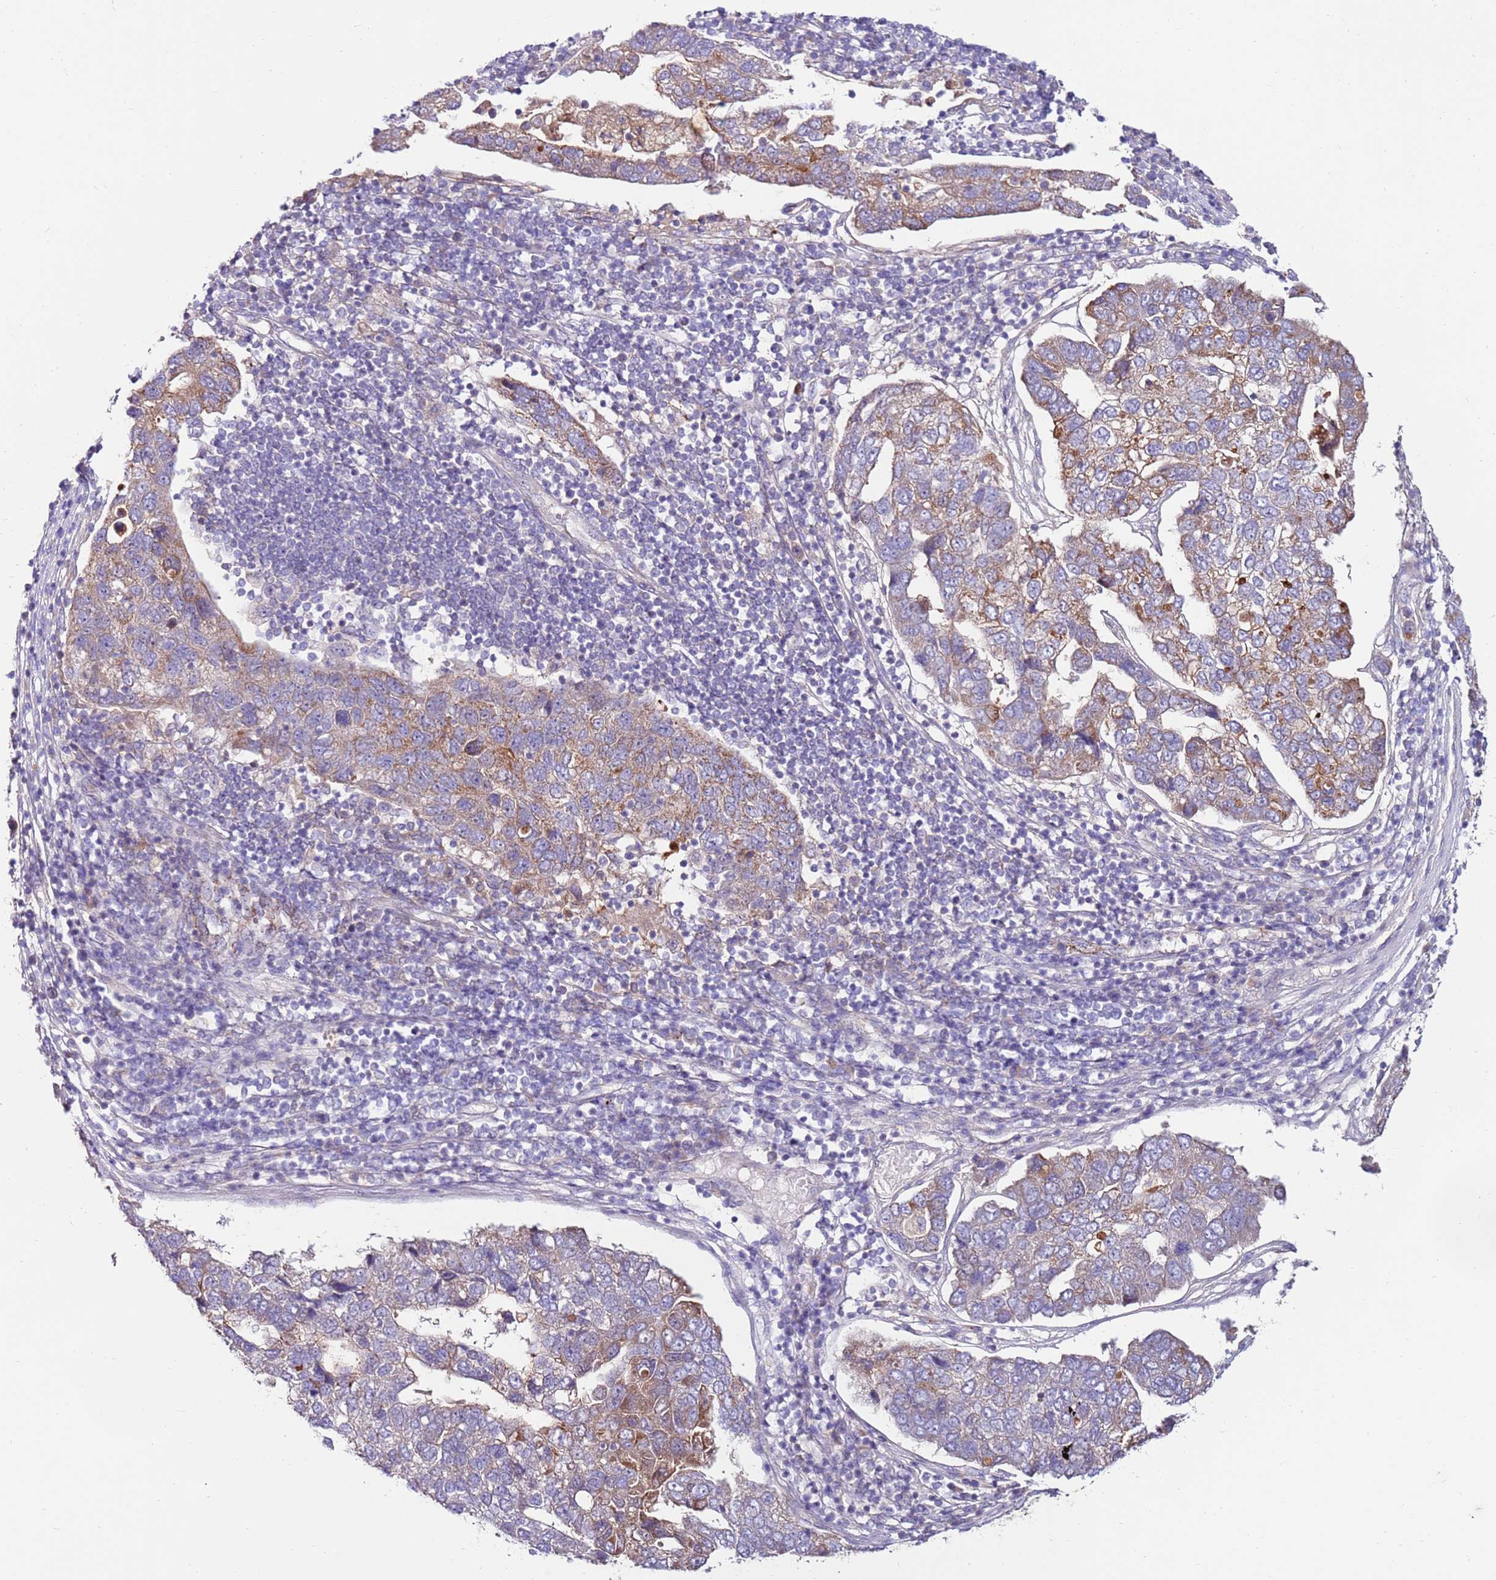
{"staining": {"intensity": "moderate", "quantity": "<25%", "location": "cytoplasmic/membranous"}, "tissue": "pancreatic cancer", "cell_type": "Tumor cells", "image_type": "cancer", "snomed": [{"axis": "morphology", "description": "Adenocarcinoma, NOS"}, {"axis": "topography", "description": "Pancreas"}], "caption": "A micrograph of adenocarcinoma (pancreatic) stained for a protein exhibits moderate cytoplasmic/membranous brown staining in tumor cells.", "gene": "SLC44A4", "patient": {"sex": "female", "age": 61}}